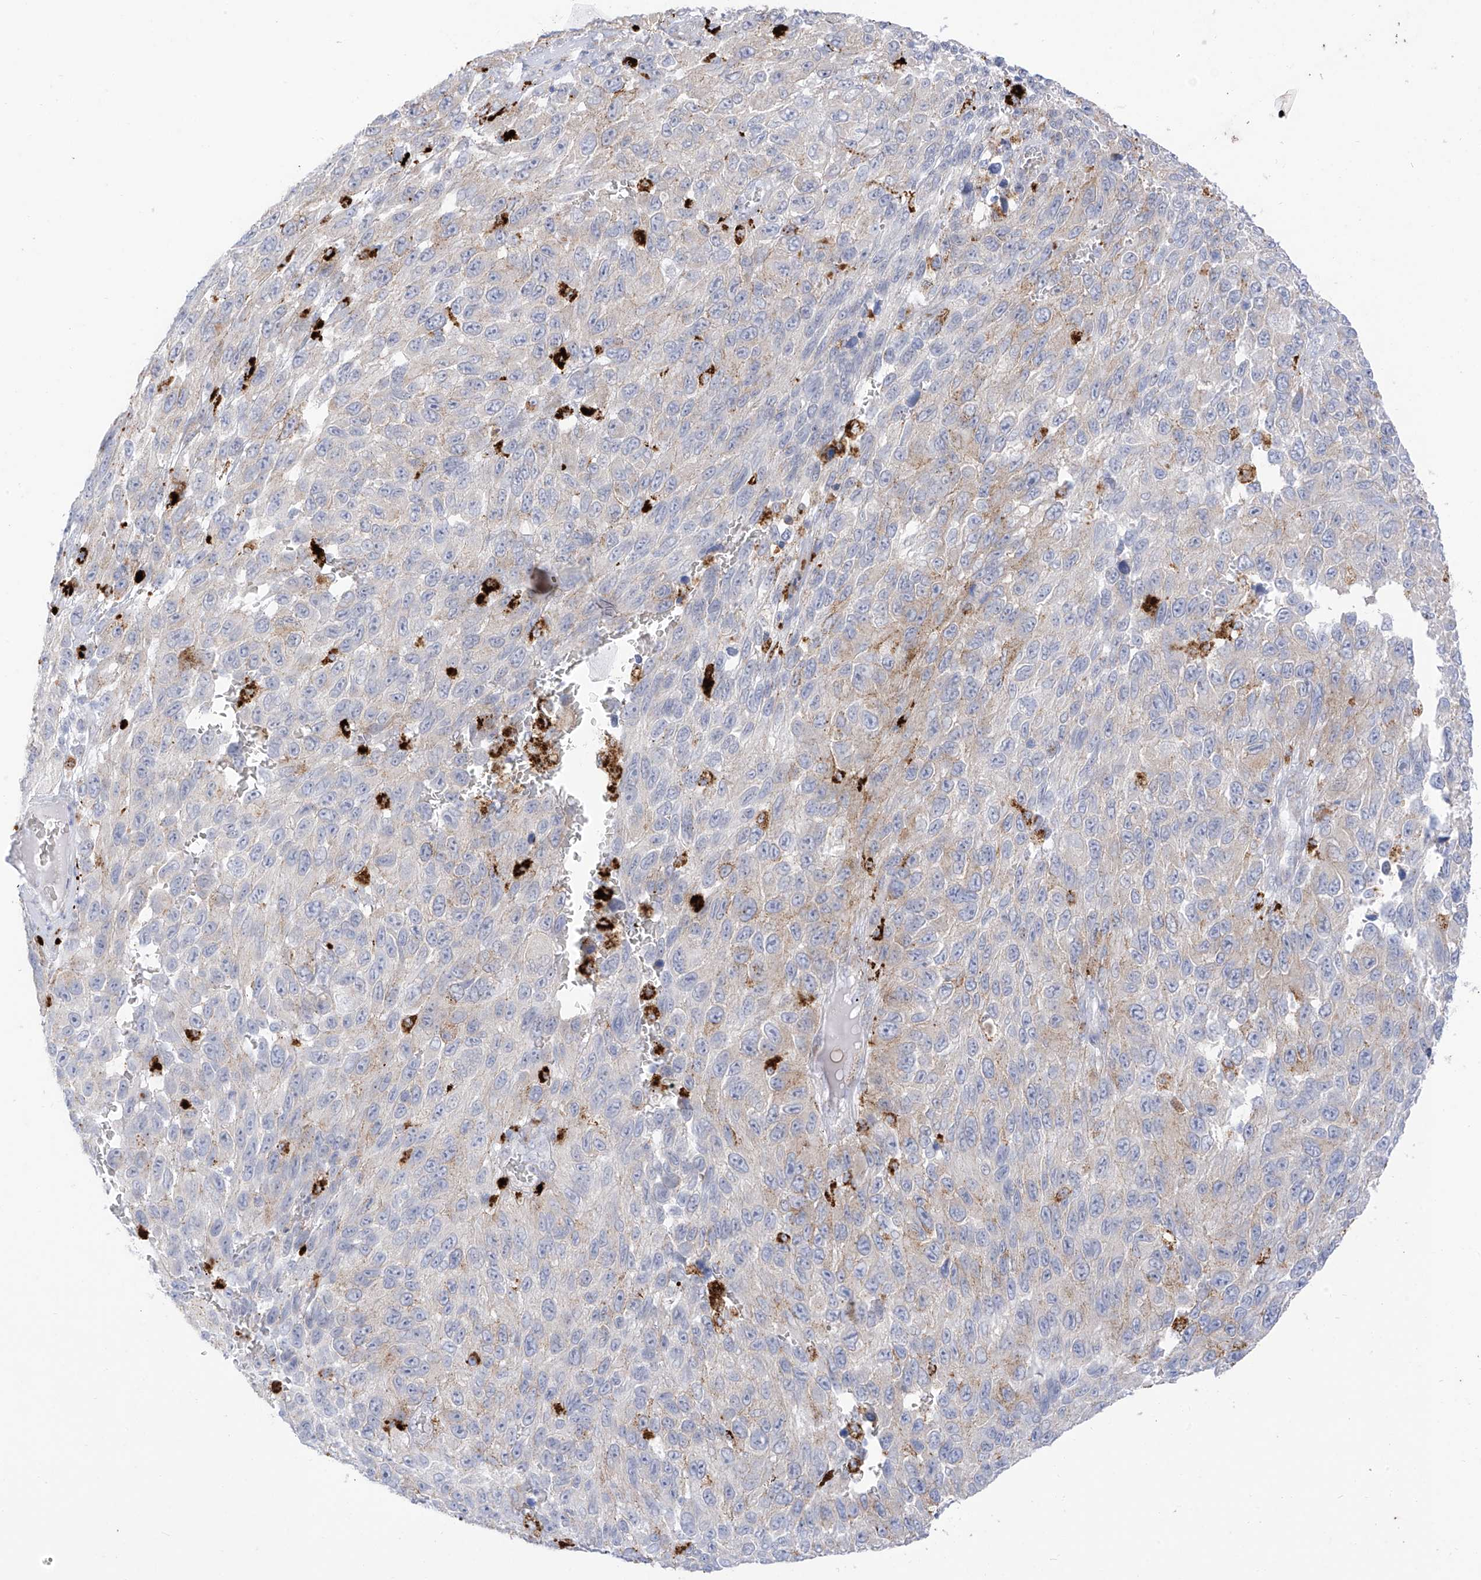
{"staining": {"intensity": "negative", "quantity": "none", "location": "none"}, "tissue": "melanoma", "cell_type": "Tumor cells", "image_type": "cancer", "snomed": [{"axis": "morphology", "description": "Malignant melanoma, NOS"}, {"axis": "topography", "description": "Skin"}], "caption": "The photomicrograph displays no significant expression in tumor cells of malignant melanoma.", "gene": "PSPH", "patient": {"sex": "female", "age": 96}}